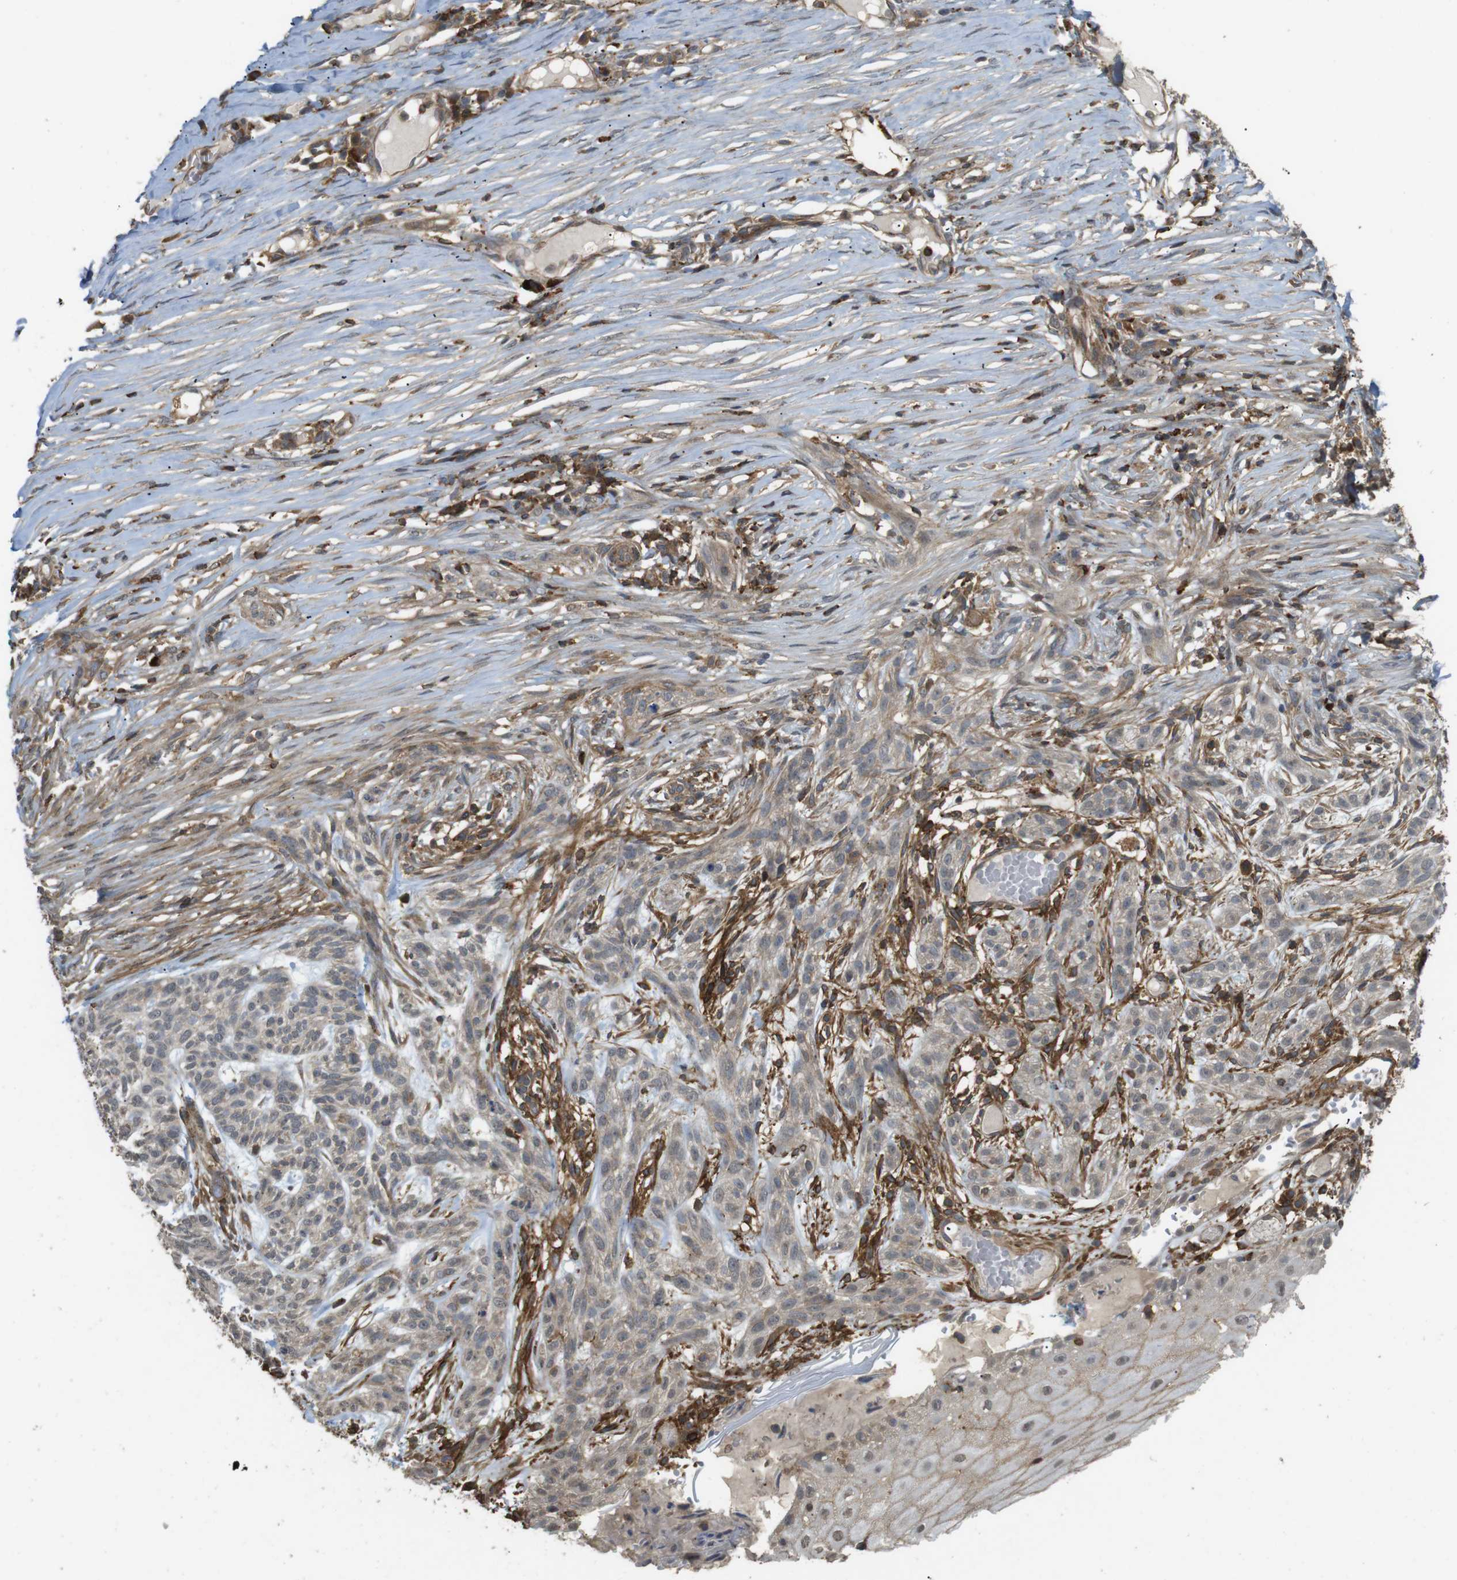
{"staining": {"intensity": "weak", "quantity": ">75%", "location": "cytoplasmic/membranous"}, "tissue": "skin cancer", "cell_type": "Tumor cells", "image_type": "cancer", "snomed": [{"axis": "morphology", "description": "Basal cell carcinoma"}, {"axis": "topography", "description": "Skin"}], "caption": "Immunohistochemical staining of basal cell carcinoma (skin) reveals low levels of weak cytoplasmic/membranous protein staining in about >75% of tumor cells.", "gene": "KSR1", "patient": {"sex": "female", "age": 59}}